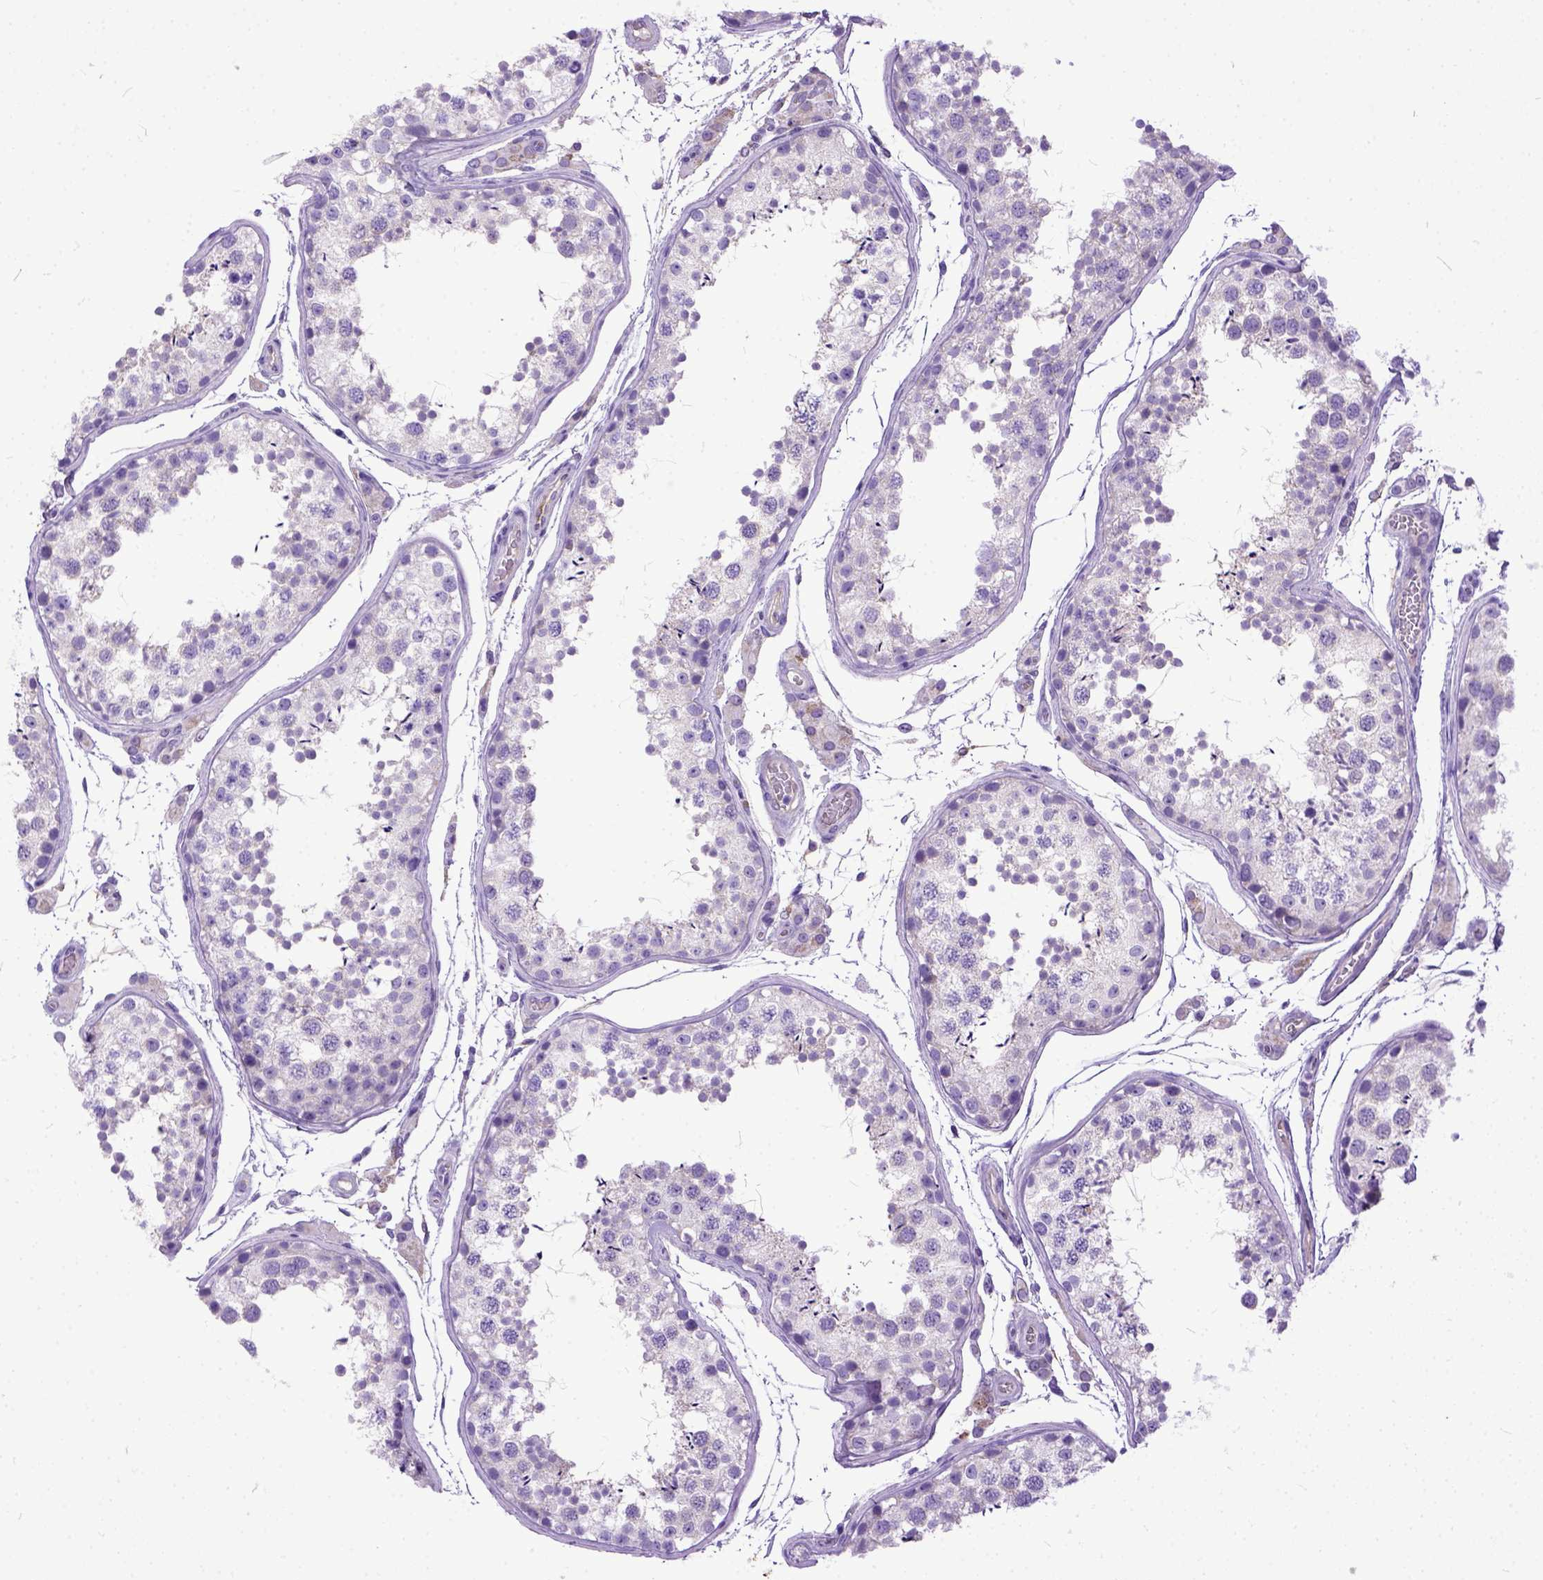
{"staining": {"intensity": "negative", "quantity": "none", "location": "none"}, "tissue": "testis", "cell_type": "Cells in seminiferous ducts", "image_type": "normal", "snomed": [{"axis": "morphology", "description": "Normal tissue, NOS"}, {"axis": "topography", "description": "Testis"}], "caption": "The image demonstrates no significant expression in cells in seminiferous ducts of testis.", "gene": "PPL", "patient": {"sex": "male", "age": 29}}